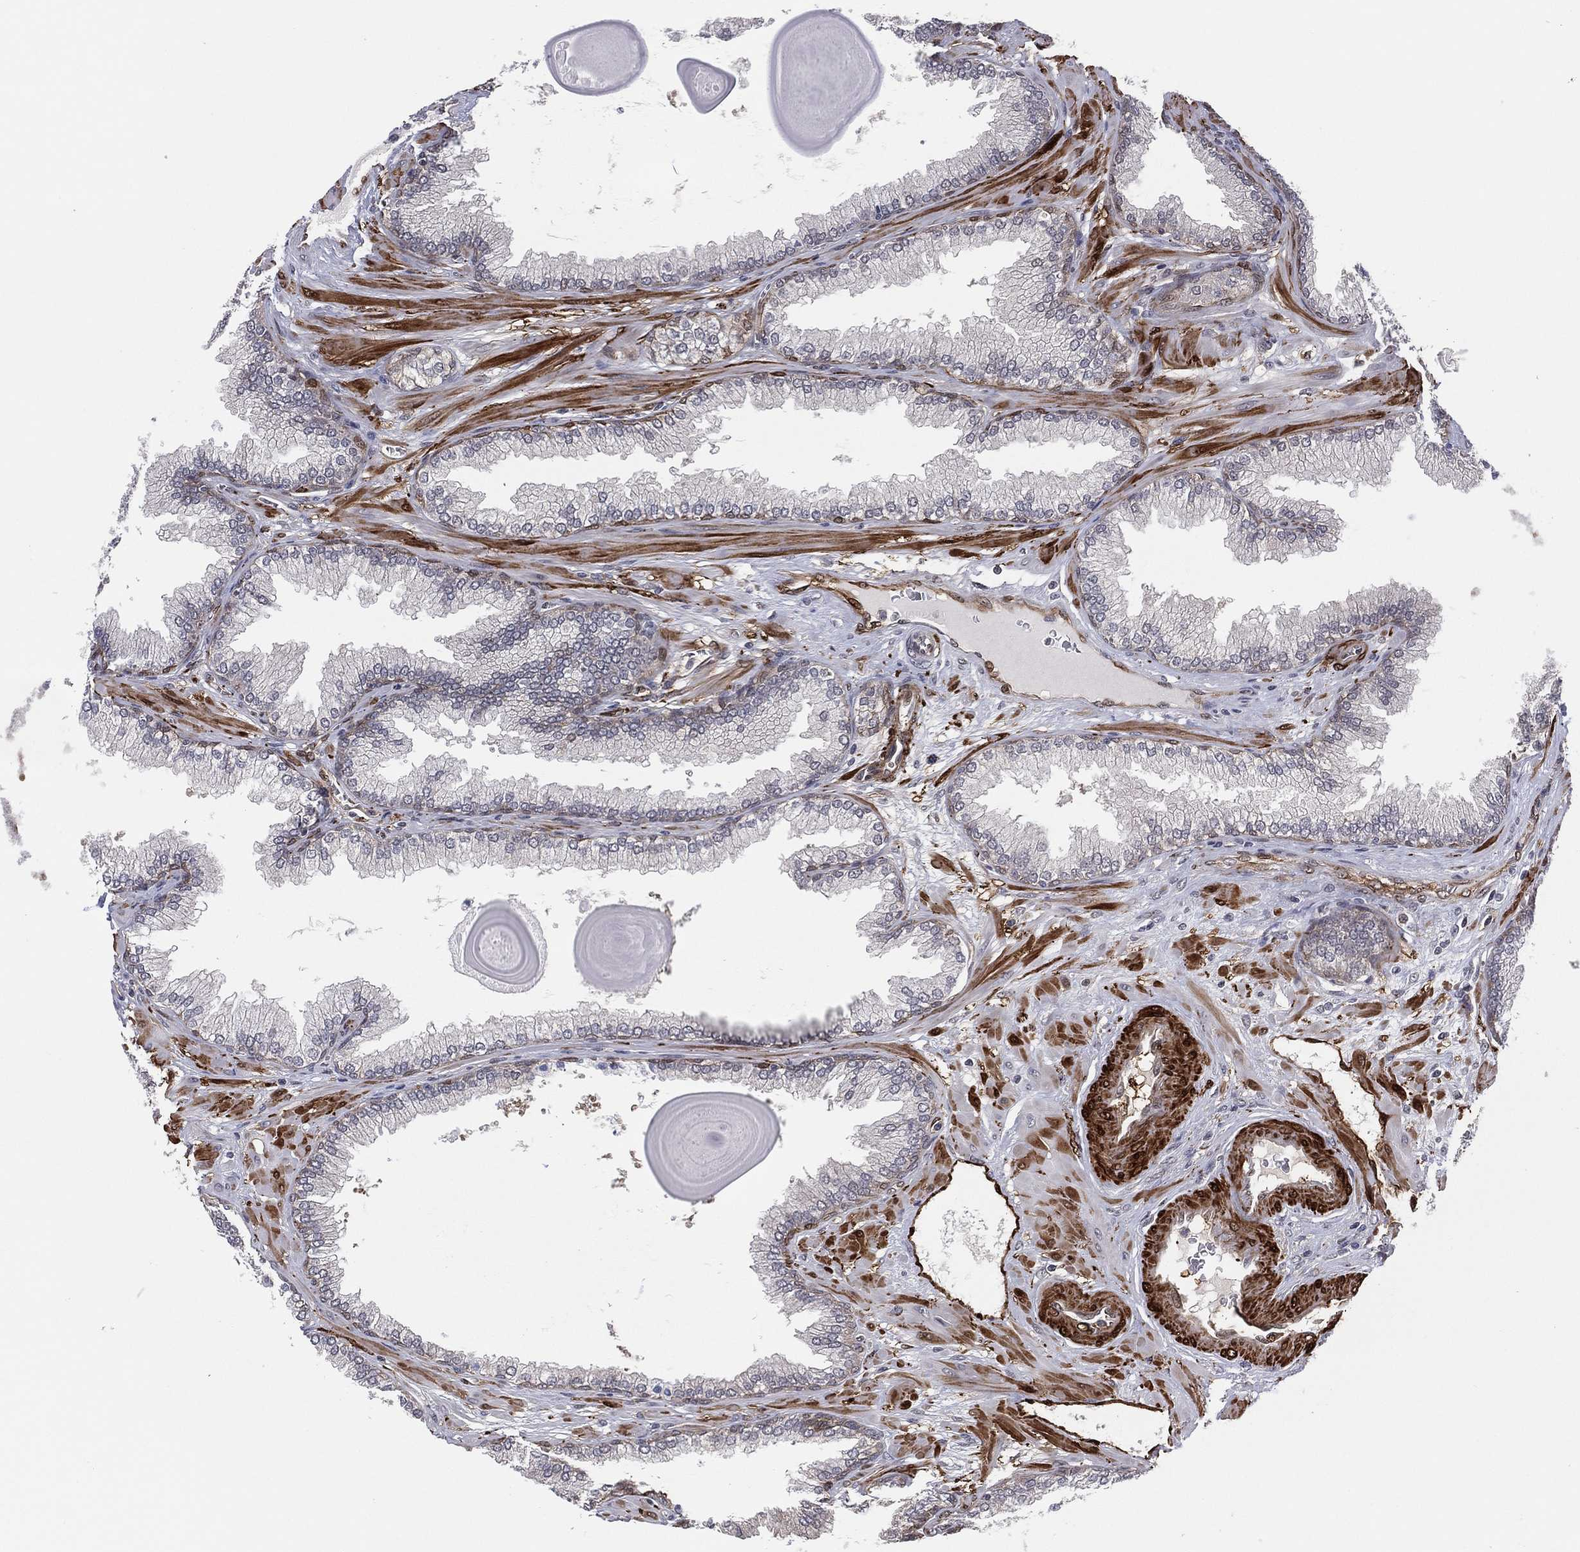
{"staining": {"intensity": "weak", "quantity": "25%-75%", "location": "cytoplasmic/membranous"}, "tissue": "prostate cancer", "cell_type": "Tumor cells", "image_type": "cancer", "snomed": [{"axis": "morphology", "description": "Adenocarcinoma, Low grade"}, {"axis": "topography", "description": "Prostate"}], "caption": "Immunohistochemistry (IHC) of human prostate cancer exhibits low levels of weak cytoplasmic/membranous staining in about 25%-75% of tumor cells.", "gene": "SNCG", "patient": {"sex": "male", "age": 69}}